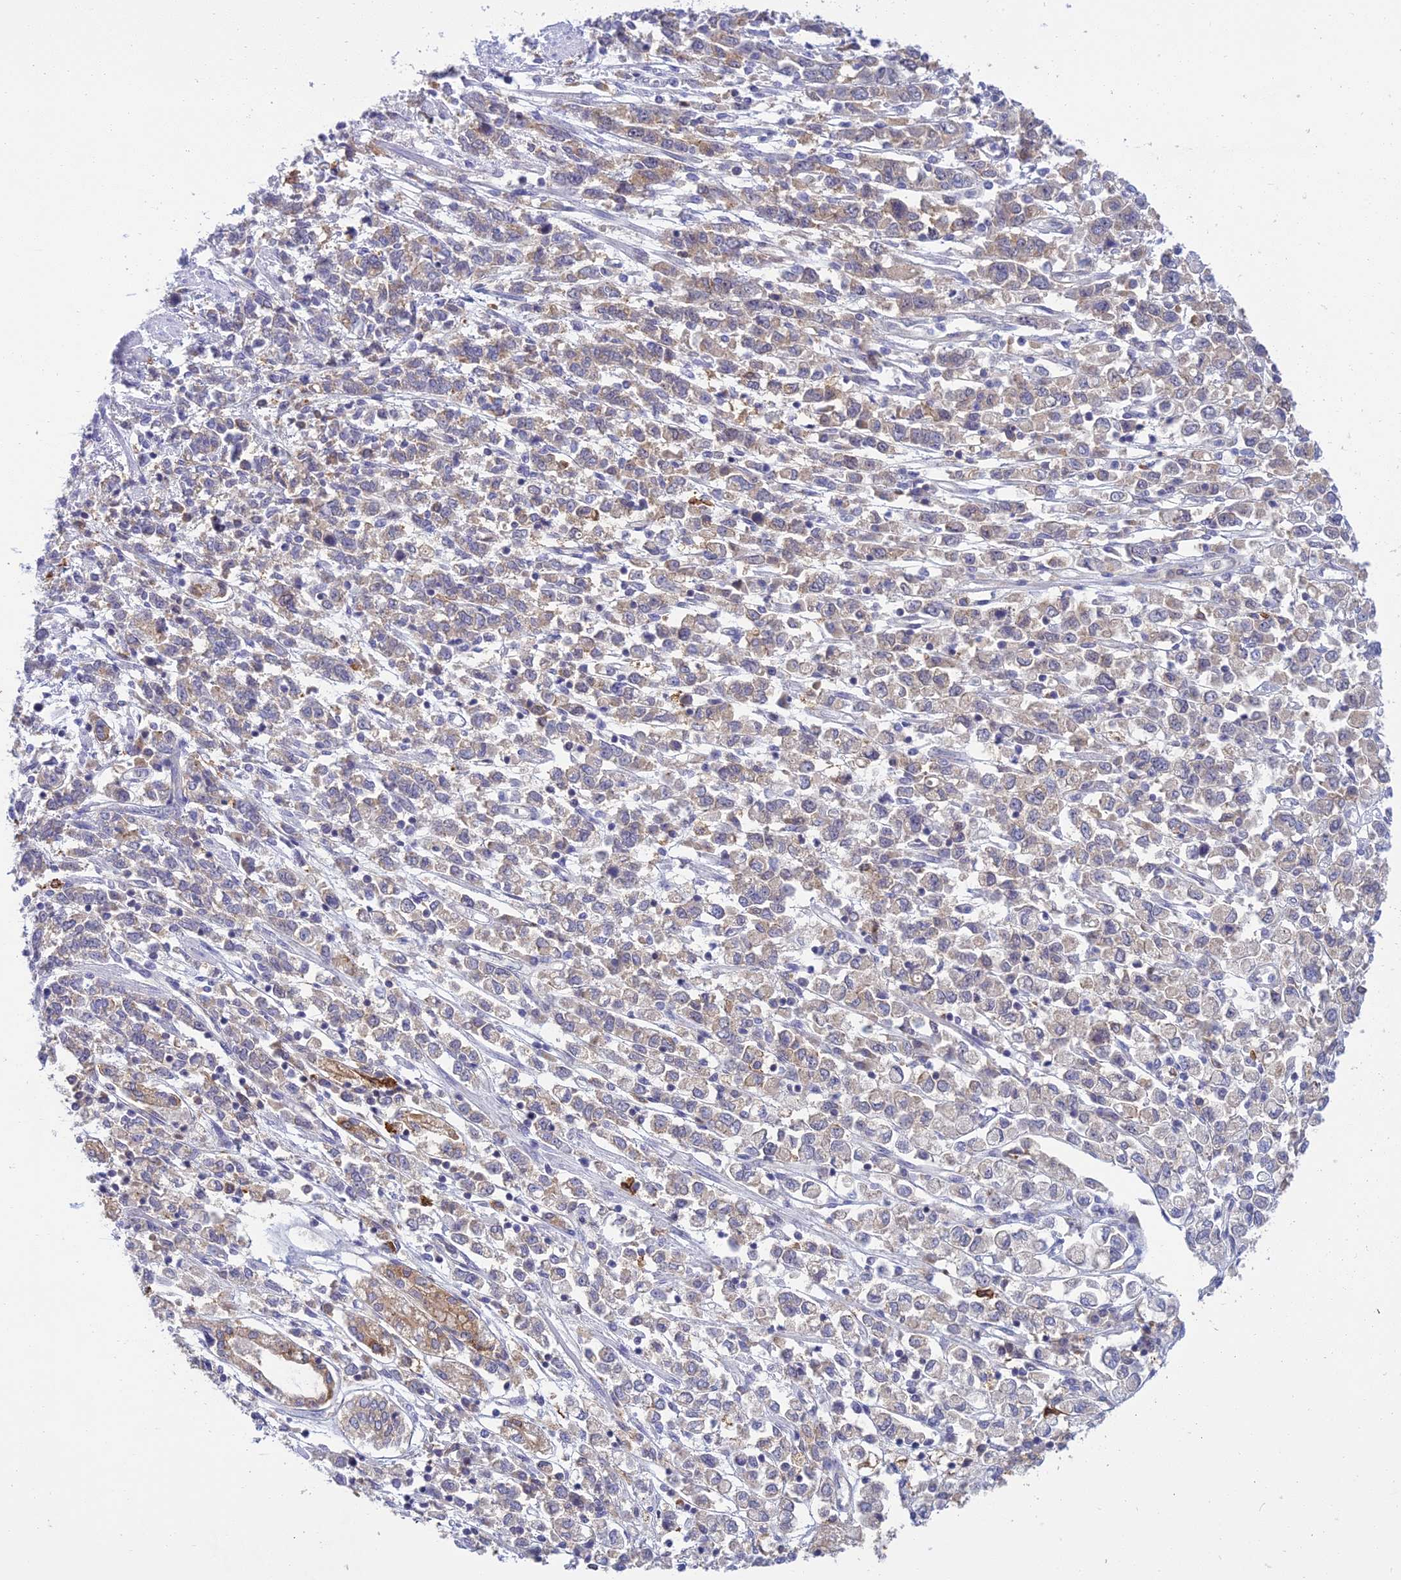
{"staining": {"intensity": "weak", "quantity": "<25%", "location": "cytoplasmic/membranous"}, "tissue": "stomach cancer", "cell_type": "Tumor cells", "image_type": "cancer", "snomed": [{"axis": "morphology", "description": "Adenocarcinoma, NOS"}, {"axis": "topography", "description": "Stomach"}], "caption": "Immunohistochemistry (IHC) image of neoplastic tissue: stomach adenocarcinoma stained with DAB shows no significant protein positivity in tumor cells. Brightfield microscopy of immunohistochemistry (IHC) stained with DAB (brown) and hematoxylin (blue), captured at high magnification.", "gene": "UBE2G1", "patient": {"sex": "female", "age": 76}}